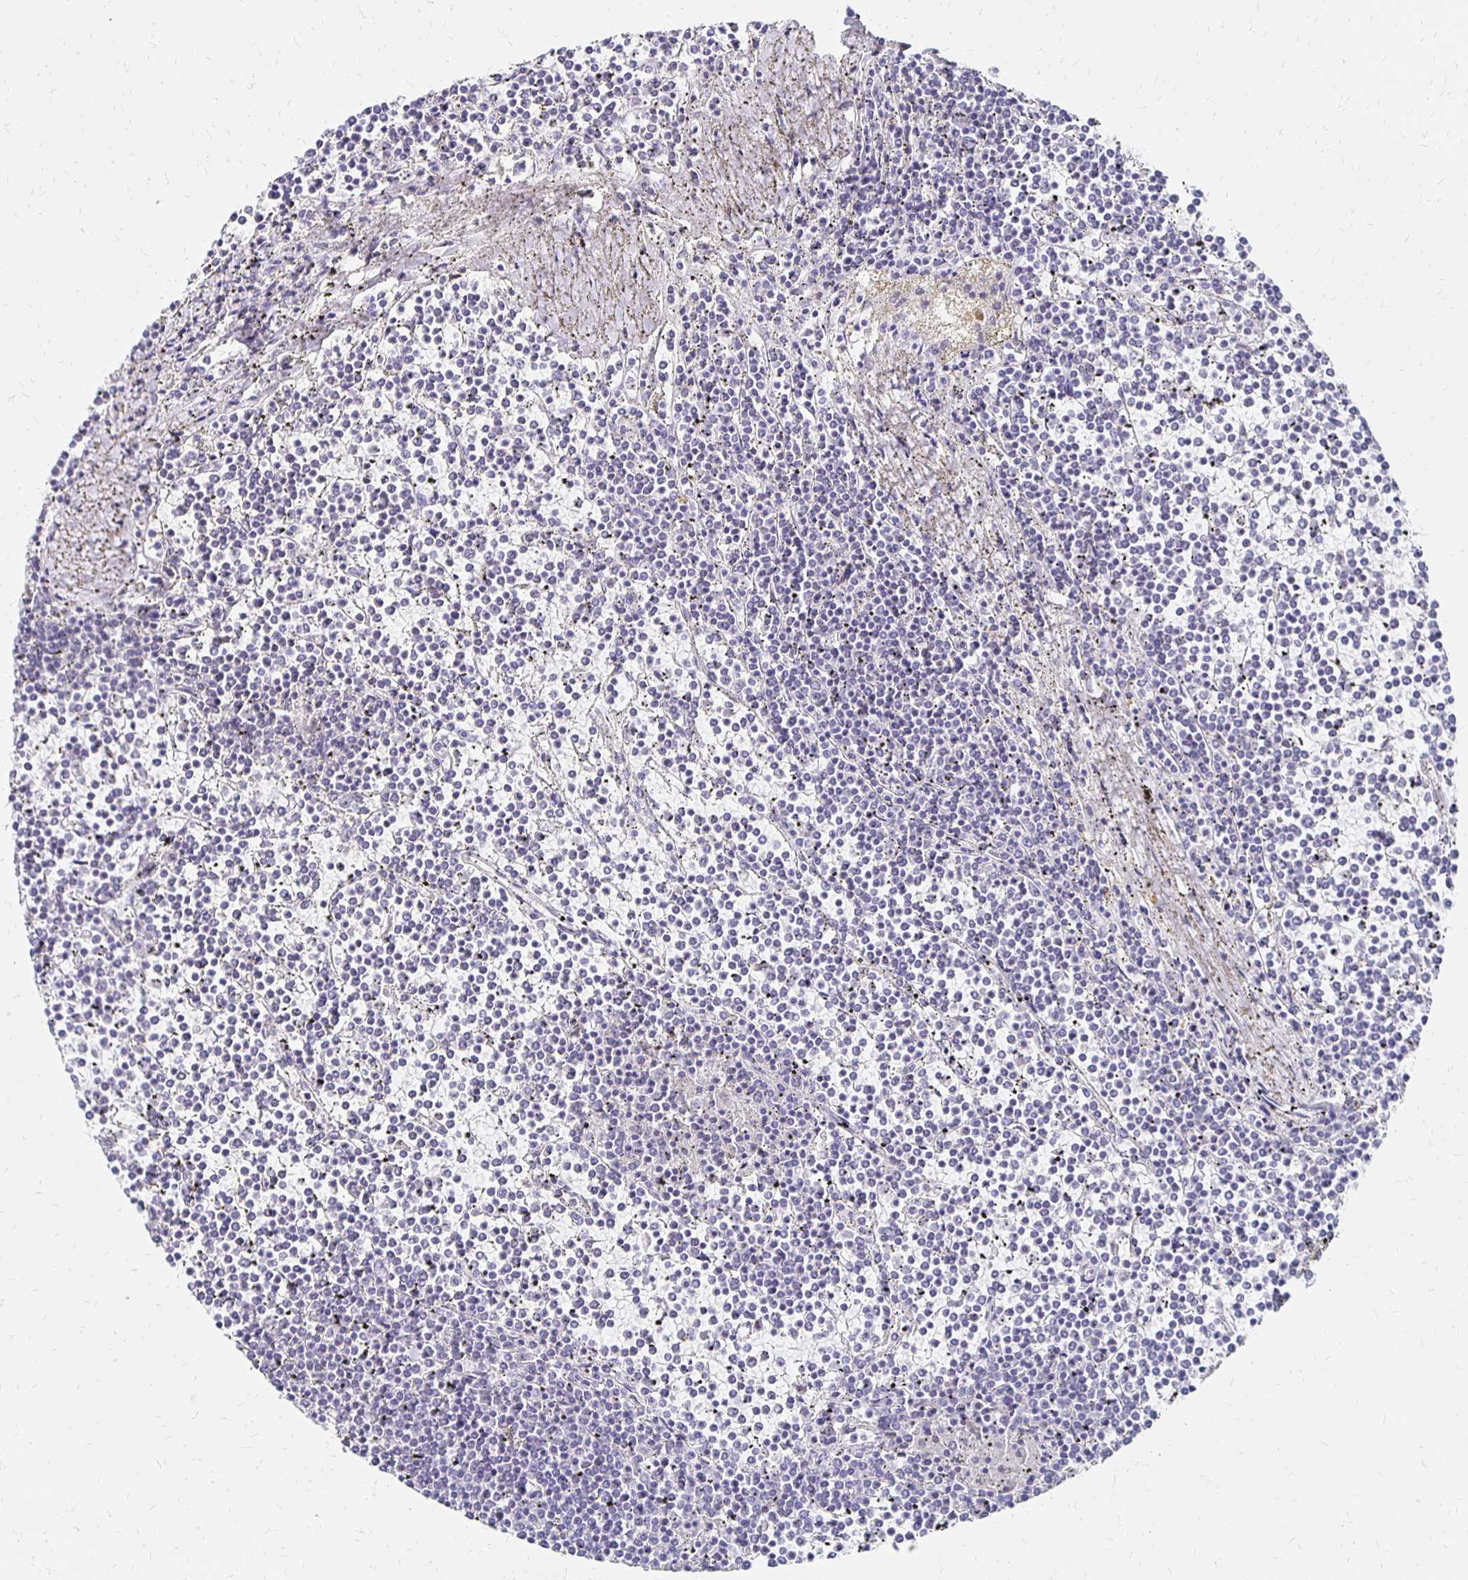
{"staining": {"intensity": "negative", "quantity": "none", "location": "none"}, "tissue": "lymphoma", "cell_type": "Tumor cells", "image_type": "cancer", "snomed": [{"axis": "morphology", "description": "Malignant lymphoma, non-Hodgkin's type, Low grade"}, {"axis": "topography", "description": "Spleen"}], "caption": "High power microscopy photomicrograph of an immunohistochemistry (IHC) micrograph of malignant lymphoma, non-Hodgkin's type (low-grade), revealing no significant expression in tumor cells.", "gene": "SYT2", "patient": {"sex": "female", "age": 19}}